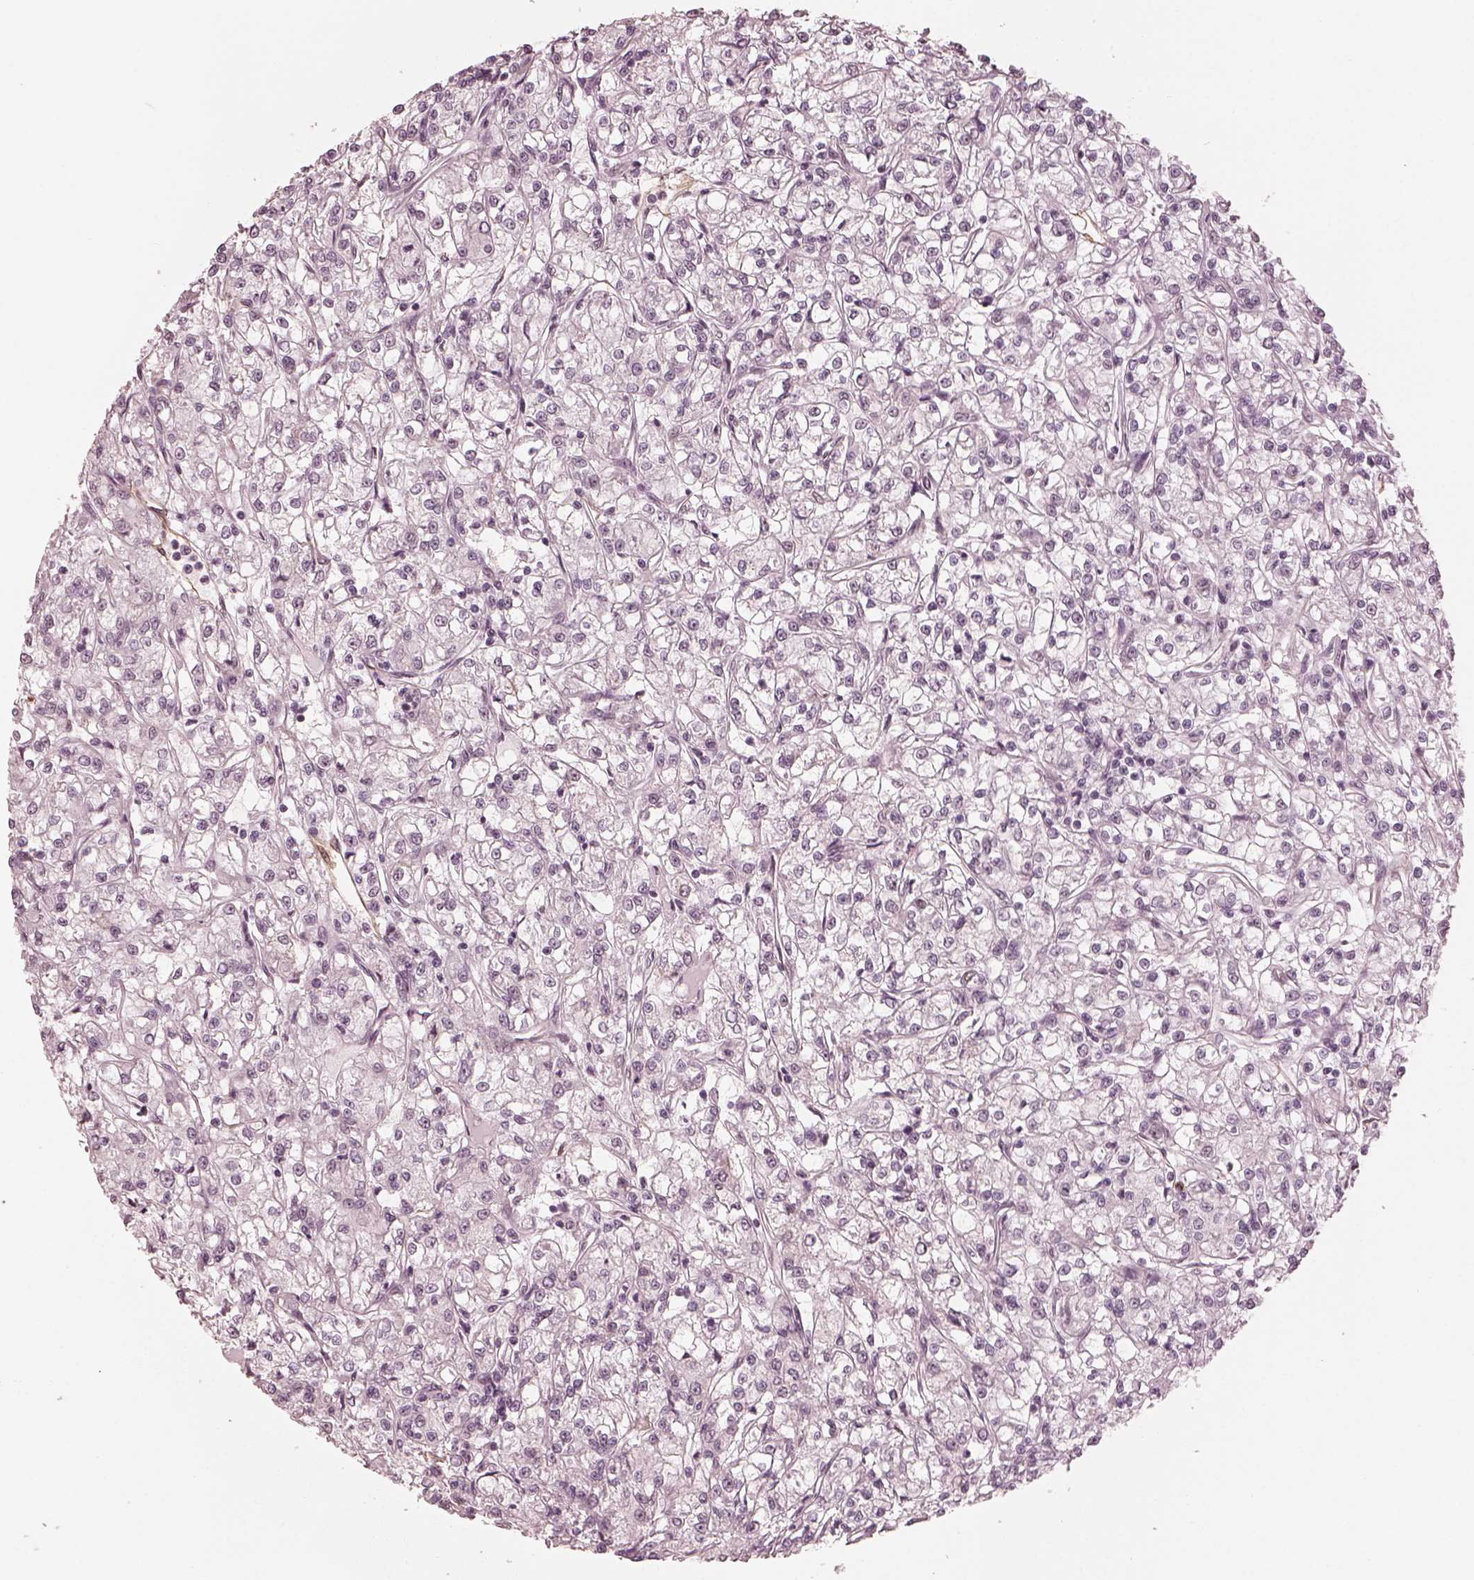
{"staining": {"intensity": "negative", "quantity": "none", "location": "none"}, "tissue": "renal cancer", "cell_type": "Tumor cells", "image_type": "cancer", "snomed": [{"axis": "morphology", "description": "Adenocarcinoma, NOS"}, {"axis": "topography", "description": "Kidney"}], "caption": "Tumor cells show no significant protein expression in adenocarcinoma (renal).", "gene": "RPGRIP1", "patient": {"sex": "female", "age": 59}}